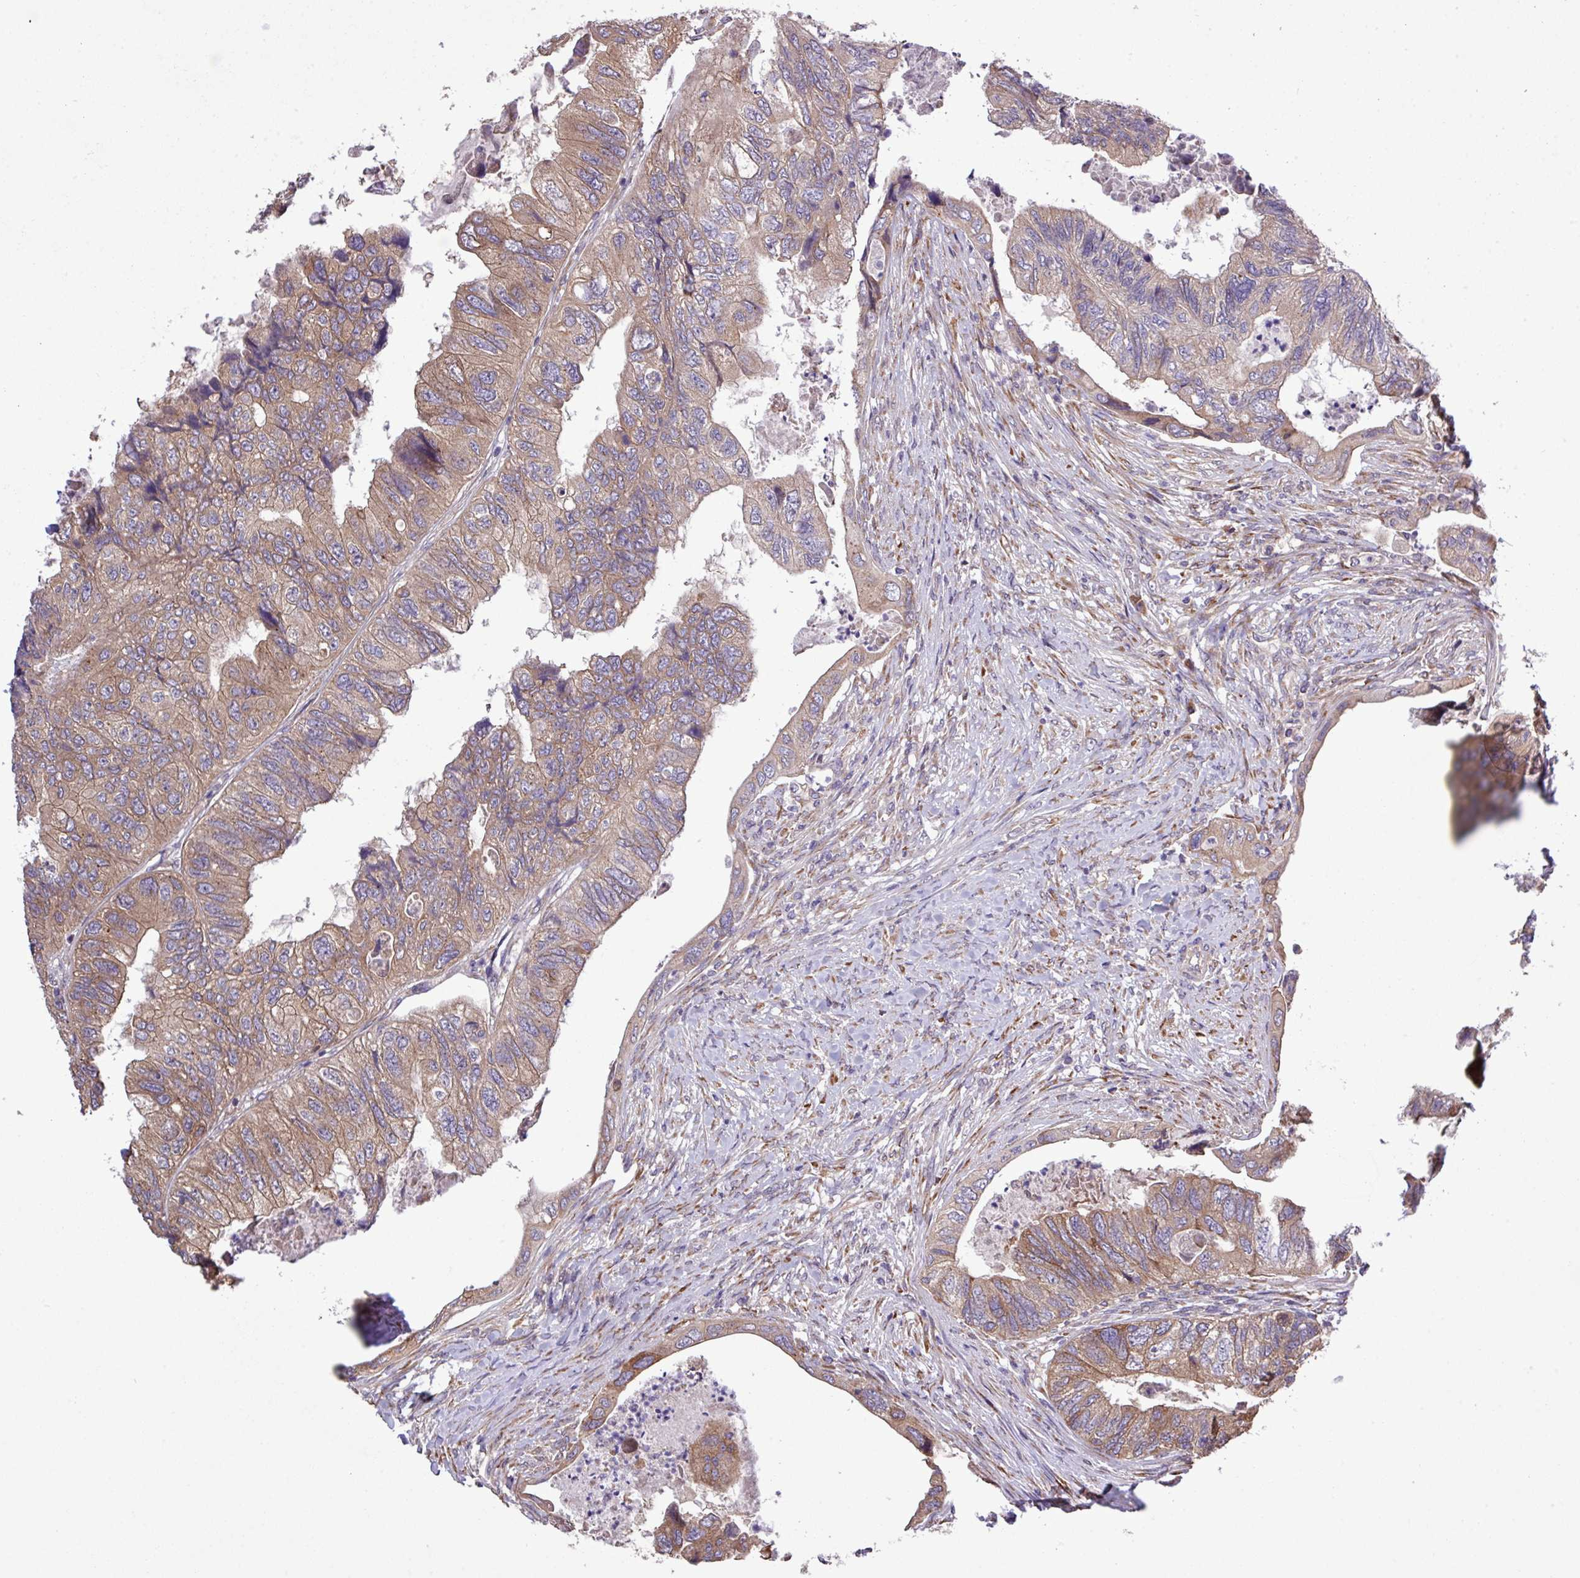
{"staining": {"intensity": "moderate", "quantity": "25%-75%", "location": "cytoplasmic/membranous"}, "tissue": "colorectal cancer", "cell_type": "Tumor cells", "image_type": "cancer", "snomed": [{"axis": "morphology", "description": "Adenocarcinoma, NOS"}, {"axis": "topography", "description": "Rectum"}], "caption": "Moderate cytoplasmic/membranous staining for a protein is present in about 25%-75% of tumor cells of colorectal adenocarcinoma using immunohistochemistry (IHC).", "gene": "MEGF6", "patient": {"sex": "male", "age": 63}}